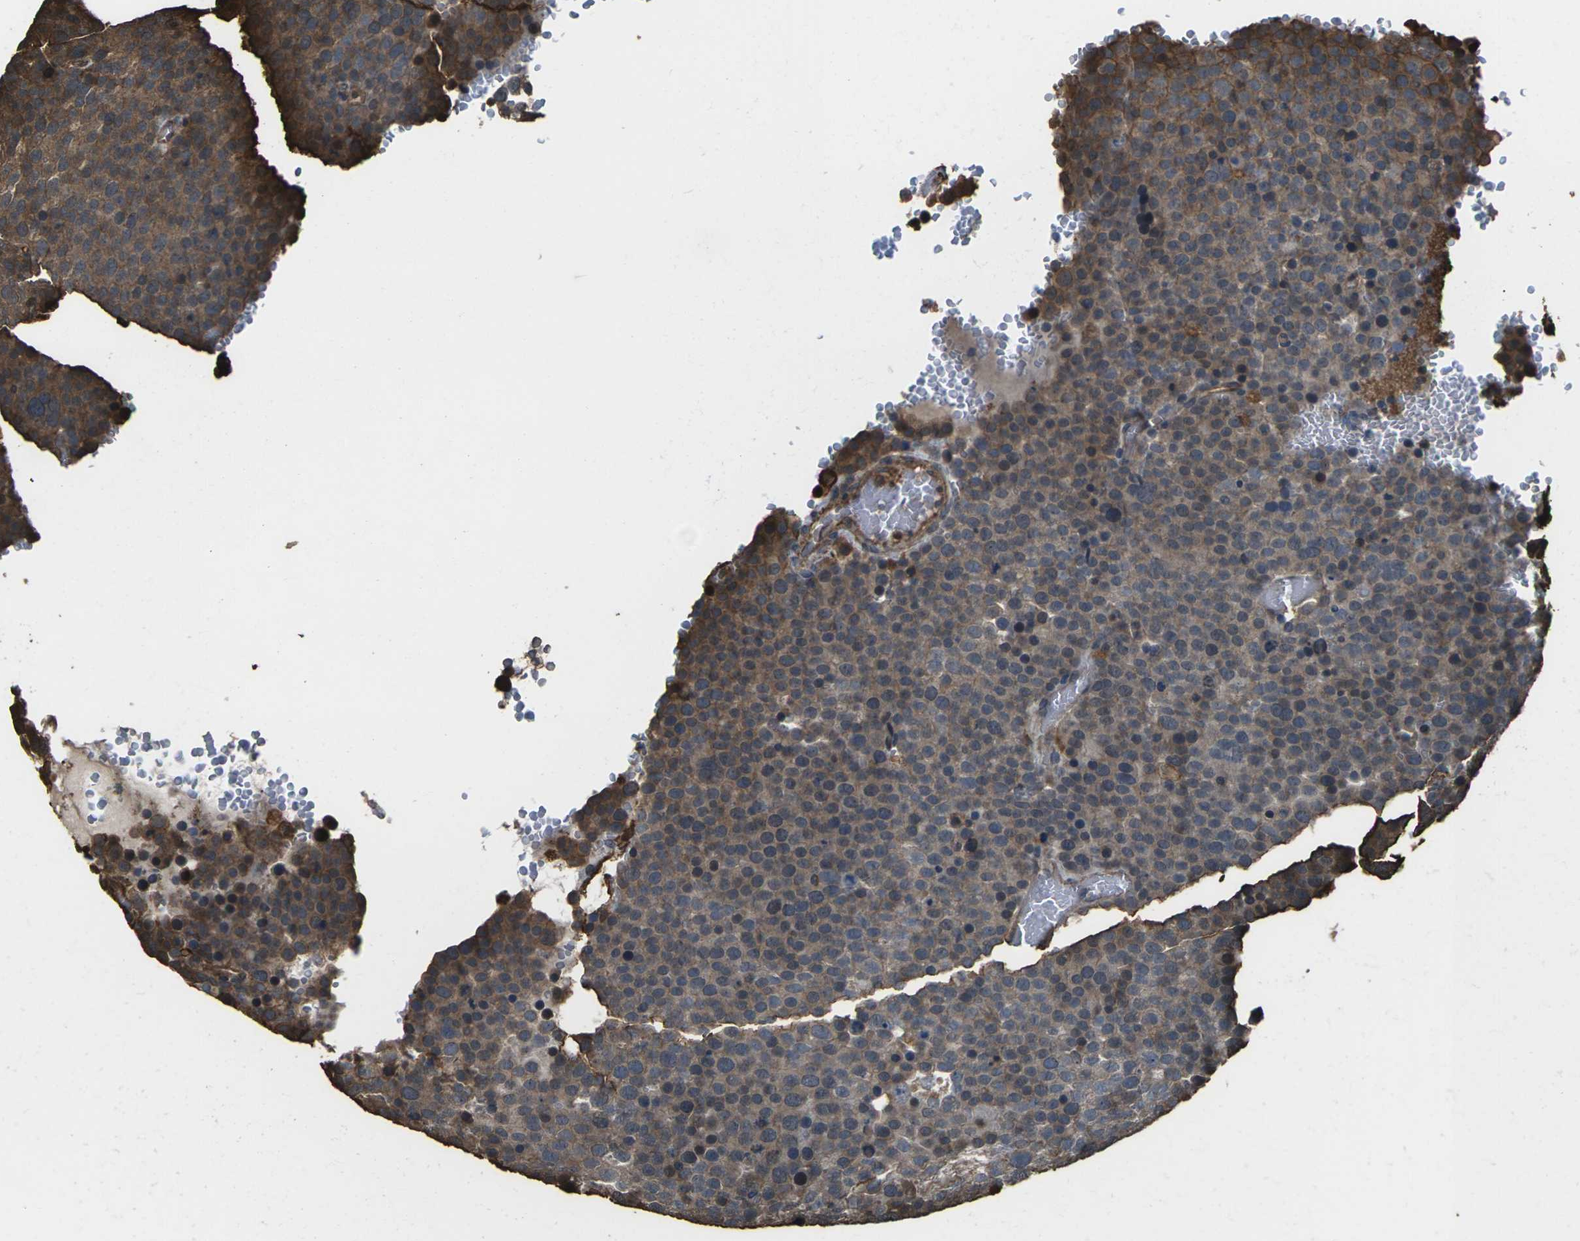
{"staining": {"intensity": "moderate", "quantity": "25%-75%", "location": "cytoplasmic/membranous"}, "tissue": "testis cancer", "cell_type": "Tumor cells", "image_type": "cancer", "snomed": [{"axis": "morphology", "description": "Seminoma, NOS"}, {"axis": "topography", "description": "Testis"}], "caption": "Protein analysis of testis seminoma tissue exhibits moderate cytoplasmic/membranous positivity in approximately 25%-75% of tumor cells. (brown staining indicates protein expression, while blue staining denotes nuclei).", "gene": "DHPS", "patient": {"sex": "male", "age": 71}}